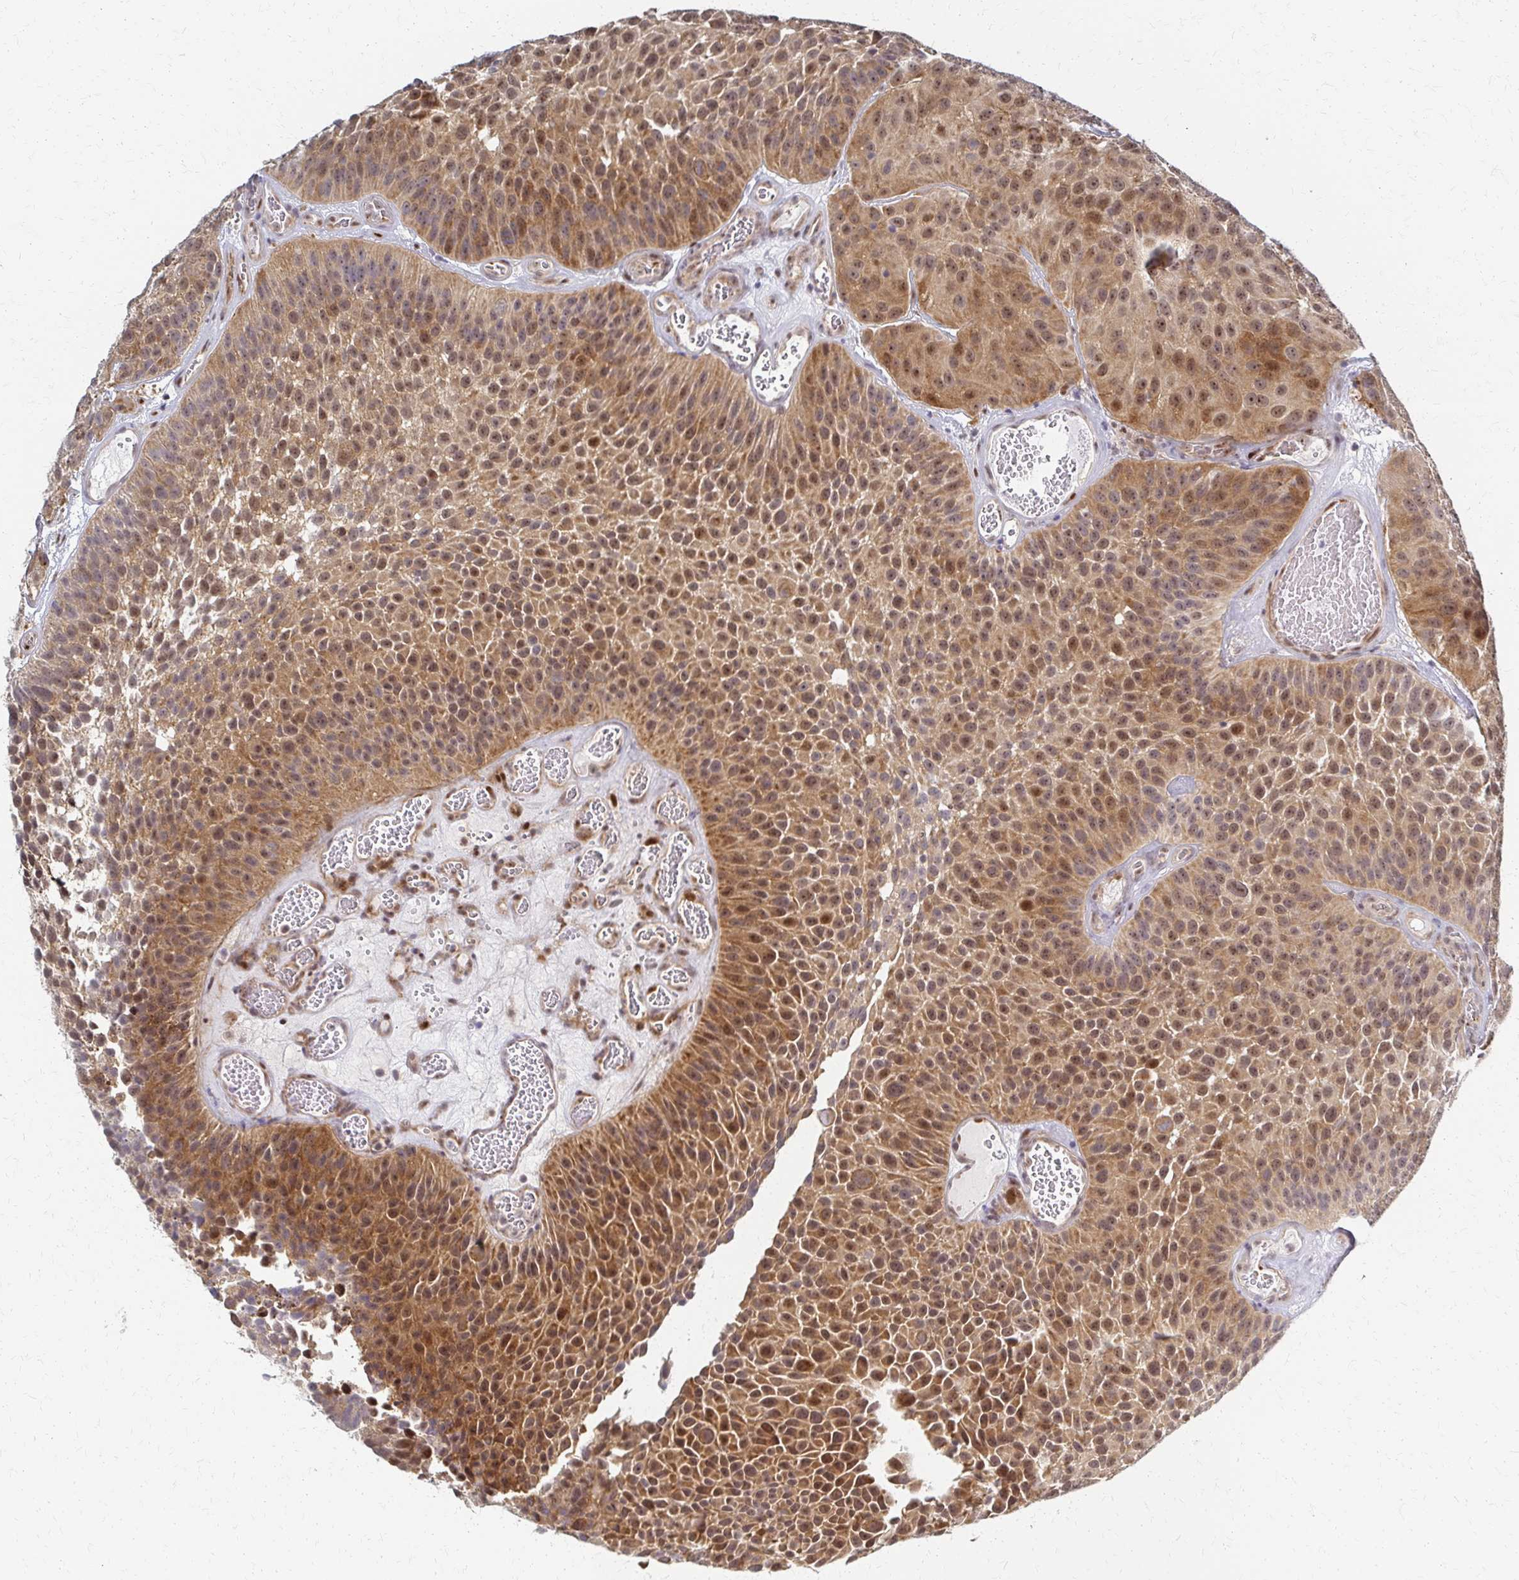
{"staining": {"intensity": "moderate", "quantity": ">75%", "location": "cytoplasmic/membranous,nuclear"}, "tissue": "urothelial cancer", "cell_type": "Tumor cells", "image_type": "cancer", "snomed": [{"axis": "morphology", "description": "Urothelial carcinoma, Low grade"}, {"axis": "topography", "description": "Urinary bladder"}], "caption": "This image demonstrates urothelial cancer stained with immunohistochemistry (IHC) to label a protein in brown. The cytoplasmic/membranous and nuclear of tumor cells show moderate positivity for the protein. Nuclei are counter-stained blue.", "gene": "PSMD7", "patient": {"sex": "male", "age": 76}}